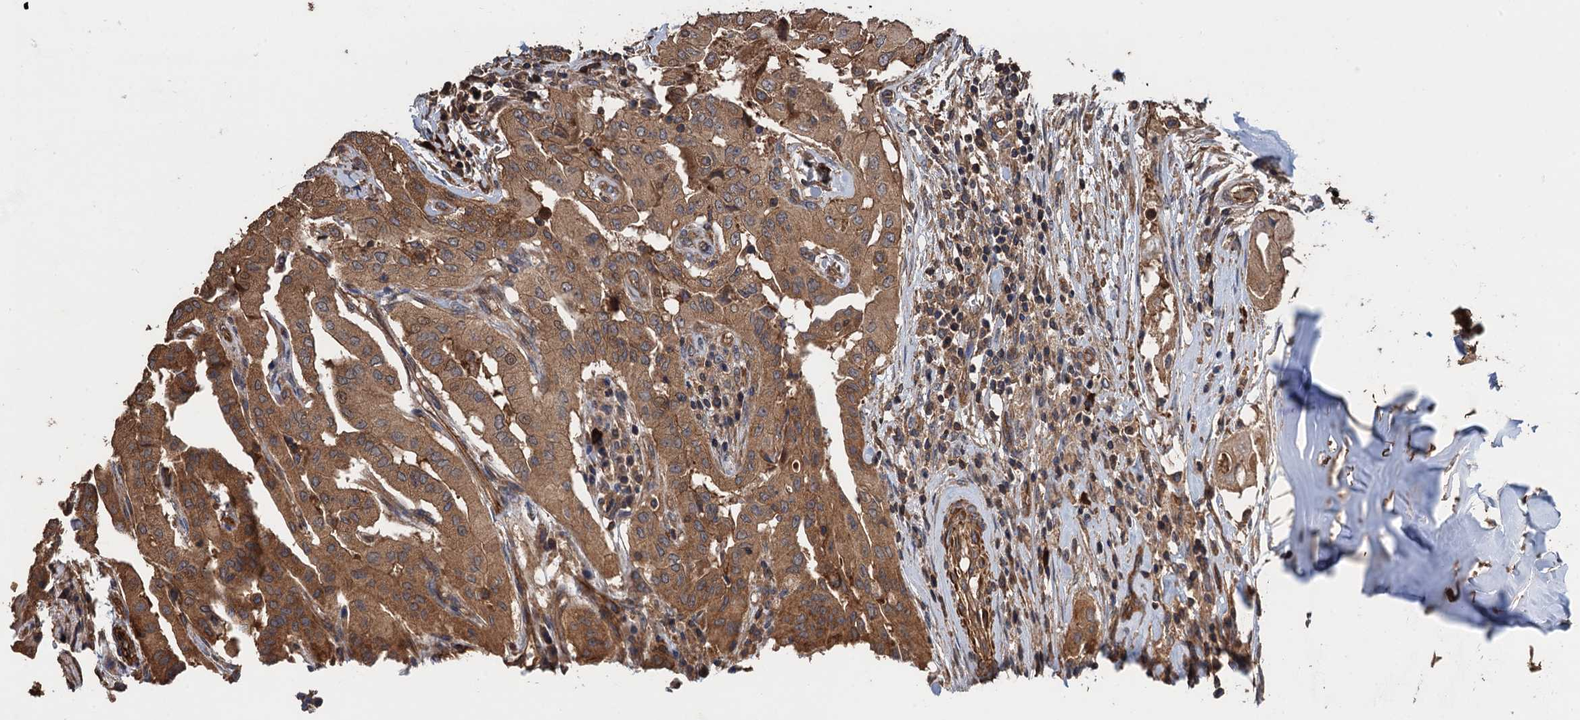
{"staining": {"intensity": "moderate", "quantity": ">75%", "location": "cytoplasmic/membranous"}, "tissue": "thyroid cancer", "cell_type": "Tumor cells", "image_type": "cancer", "snomed": [{"axis": "morphology", "description": "Papillary adenocarcinoma, NOS"}, {"axis": "topography", "description": "Thyroid gland"}], "caption": "A brown stain labels moderate cytoplasmic/membranous expression of a protein in human papillary adenocarcinoma (thyroid) tumor cells.", "gene": "PPP4R1", "patient": {"sex": "female", "age": 59}}